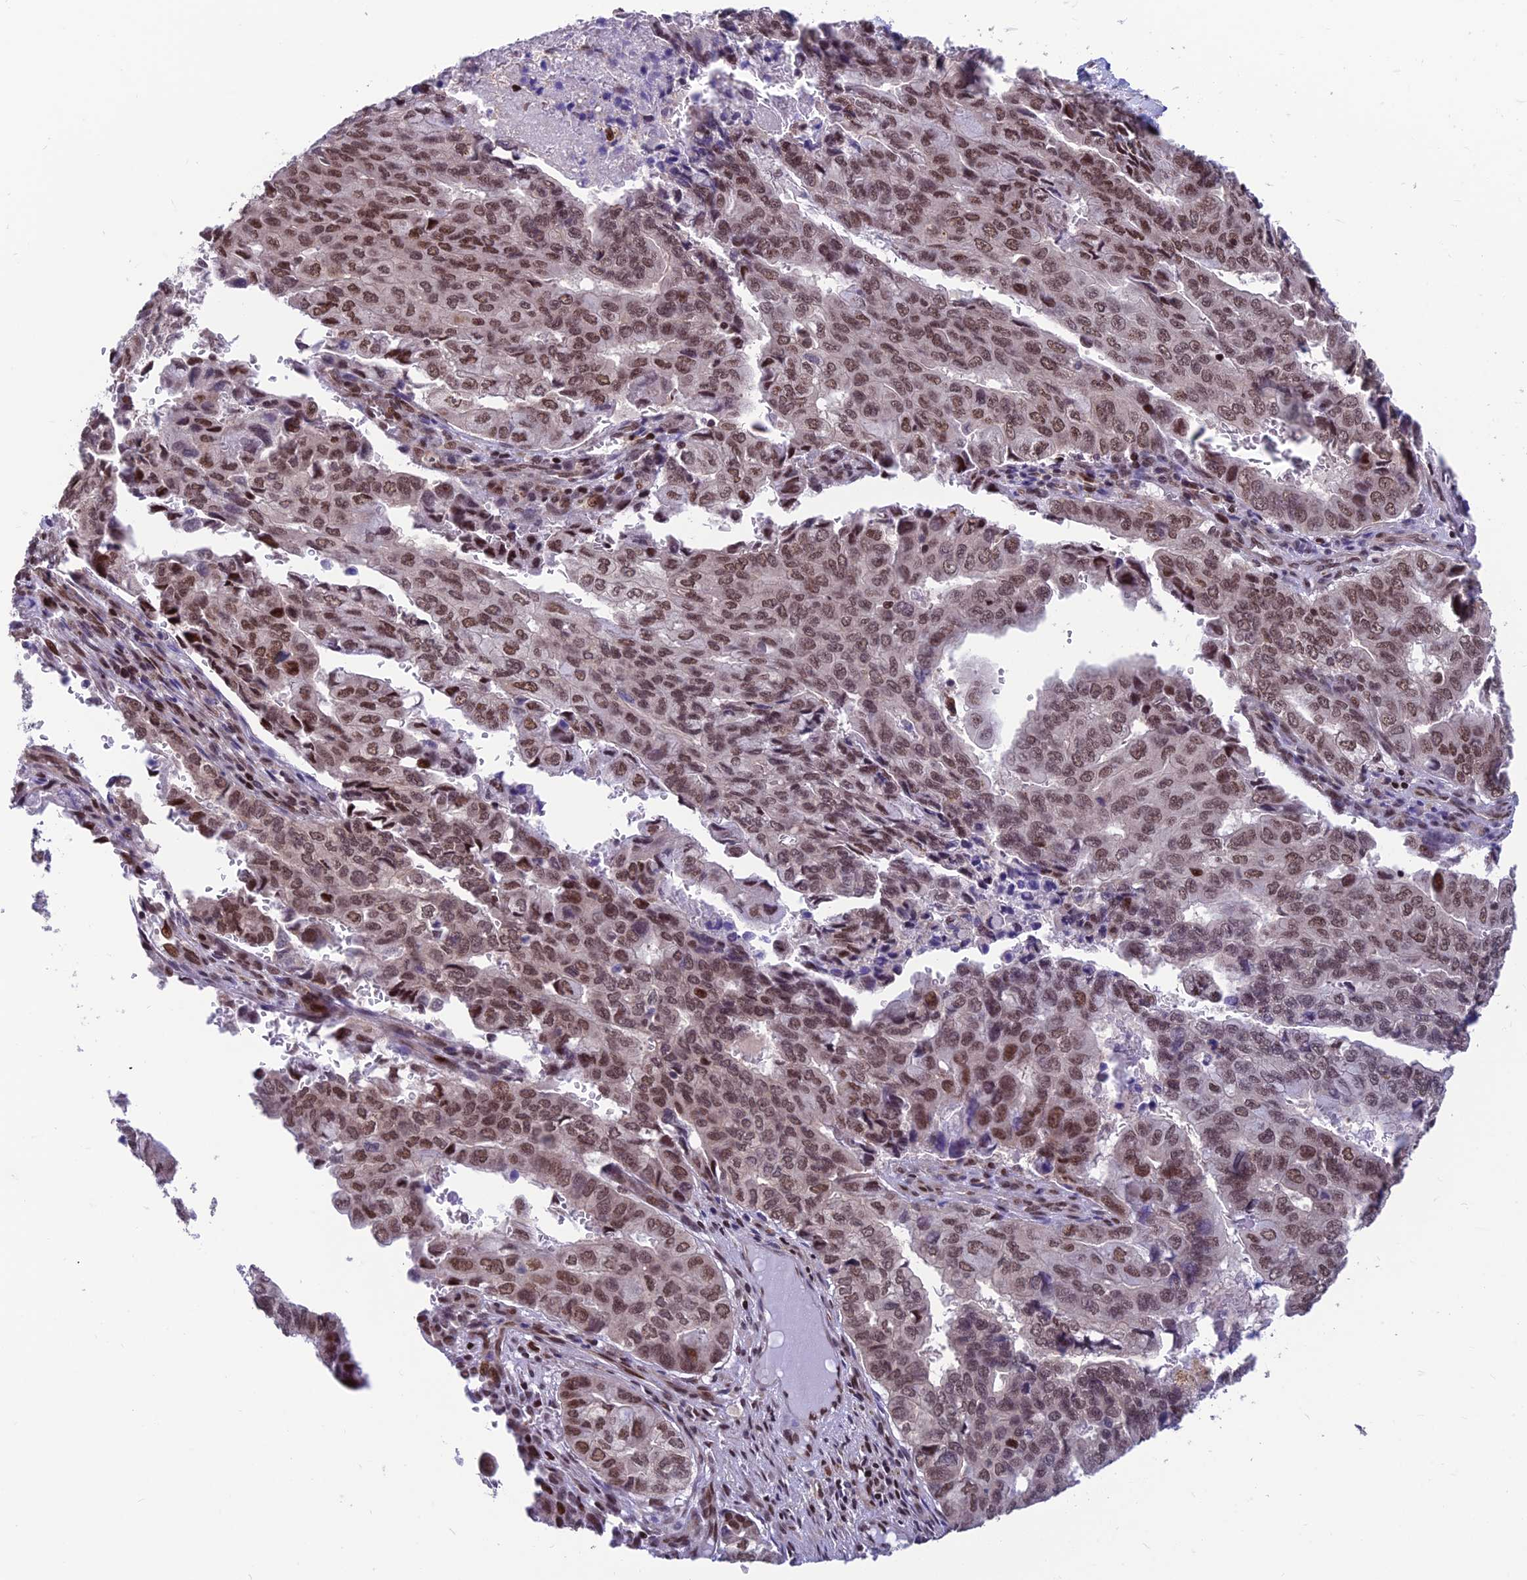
{"staining": {"intensity": "moderate", "quantity": ">75%", "location": "nuclear"}, "tissue": "pancreatic cancer", "cell_type": "Tumor cells", "image_type": "cancer", "snomed": [{"axis": "morphology", "description": "Adenocarcinoma, NOS"}, {"axis": "topography", "description": "Pancreas"}], "caption": "Adenocarcinoma (pancreatic) tissue demonstrates moderate nuclear positivity in approximately >75% of tumor cells, visualized by immunohistochemistry. (DAB (3,3'-diaminobenzidine) IHC, brown staining for protein, blue staining for nuclei).", "gene": "KIAA1191", "patient": {"sex": "male", "age": 51}}